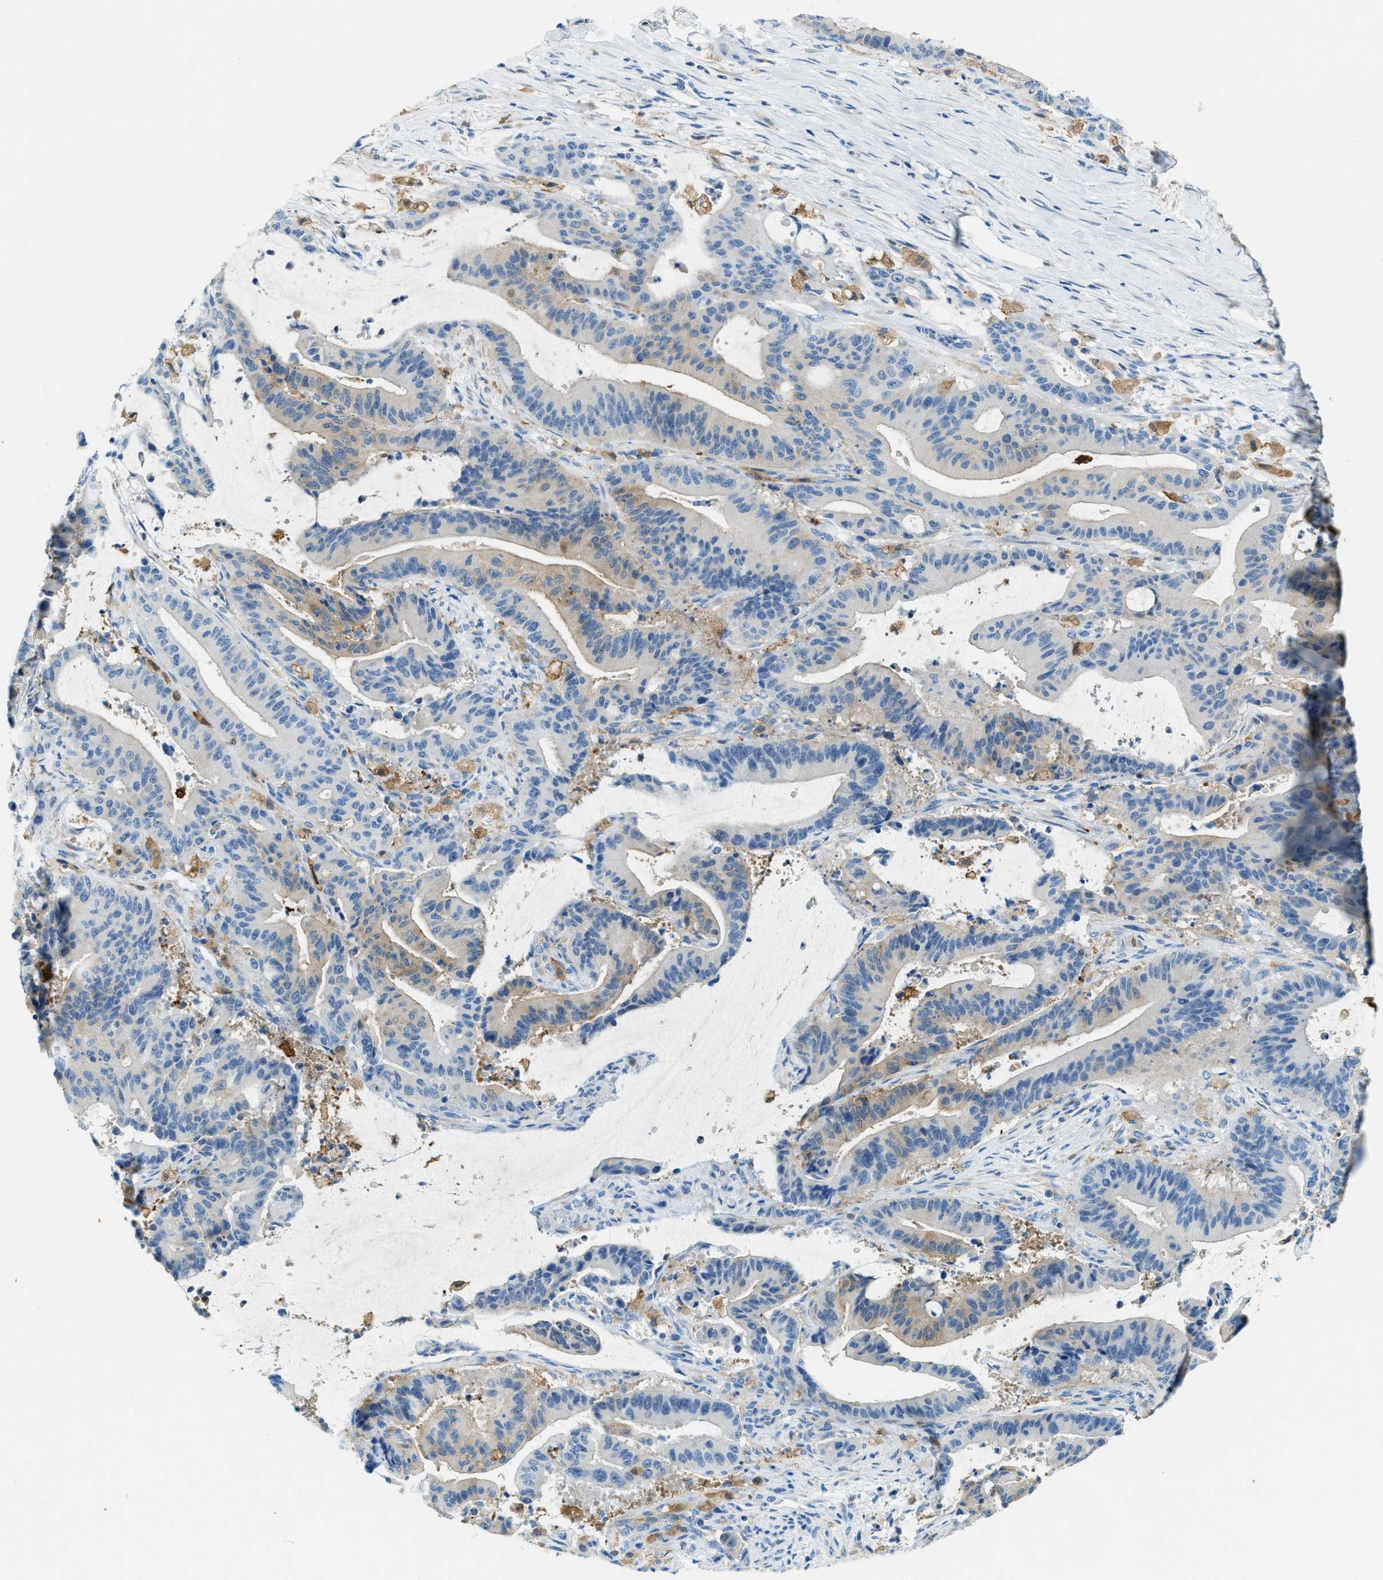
{"staining": {"intensity": "weak", "quantity": "<25%", "location": "cytoplasmic/membranous"}, "tissue": "liver cancer", "cell_type": "Tumor cells", "image_type": "cancer", "snomed": [{"axis": "morphology", "description": "Normal tissue, NOS"}, {"axis": "morphology", "description": "Cholangiocarcinoma"}, {"axis": "topography", "description": "Liver"}, {"axis": "topography", "description": "Peripheral nerve tissue"}], "caption": "Histopathology image shows no protein staining in tumor cells of cholangiocarcinoma (liver) tissue.", "gene": "MATCAP2", "patient": {"sex": "female", "age": 73}}